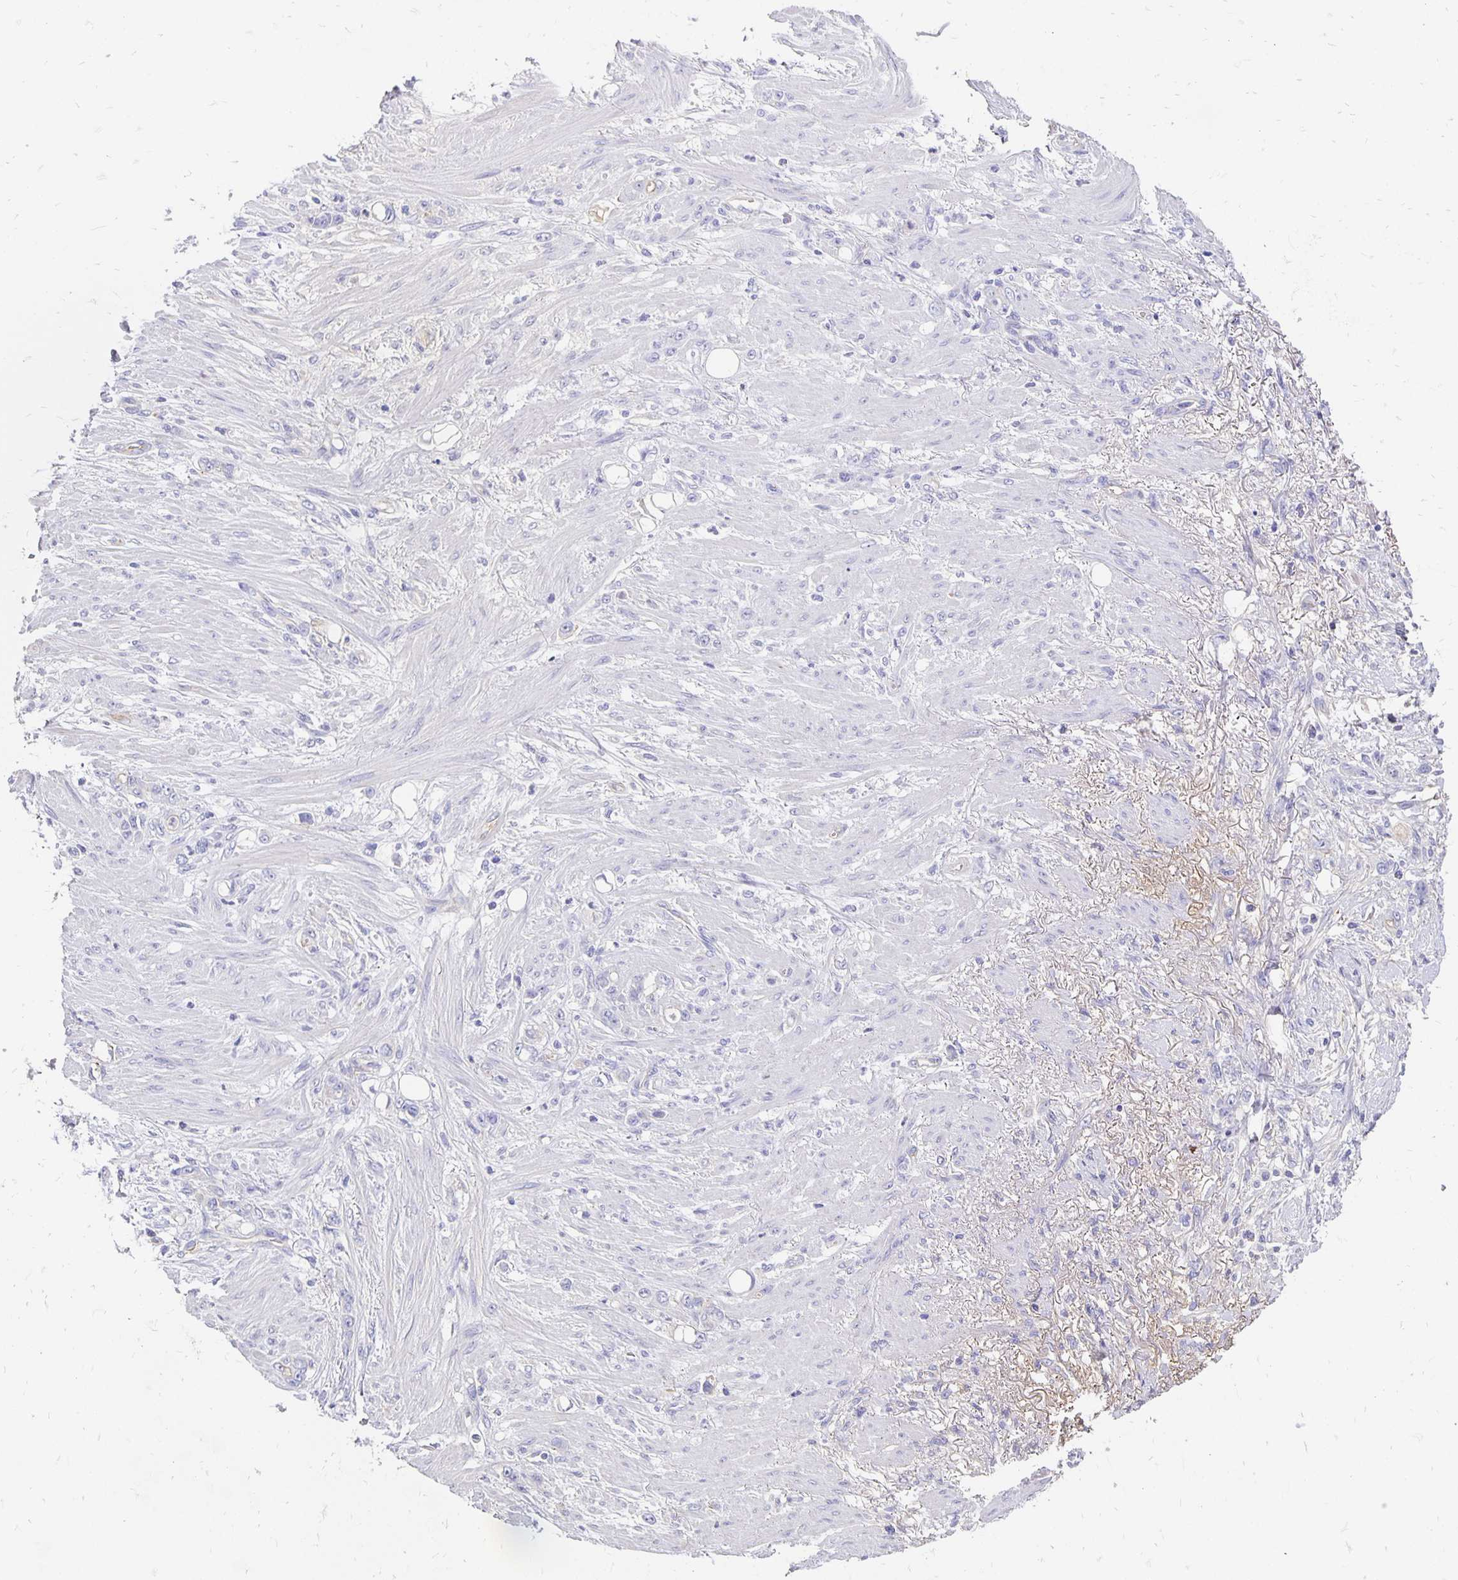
{"staining": {"intensity": "negative", "quantity": "none", "location": "none"}, "tissue": "stomach cancer", "cell_type": "Tumor cells", "image_type": "cancer", "snomed": [{"axis": "morphology", "description": "Normal tissue, NOS"}, {"axis": "morphology", "description": "Adenocarcinoma, NOS"}, {"axis": "topography", "description": "Stomach"}], "caption": "Tumor cells show no significant positivity in stomach cancer (adenocarcinoma).", "gene": "APOB", "patient": {"sex": "female", "age": 79}}